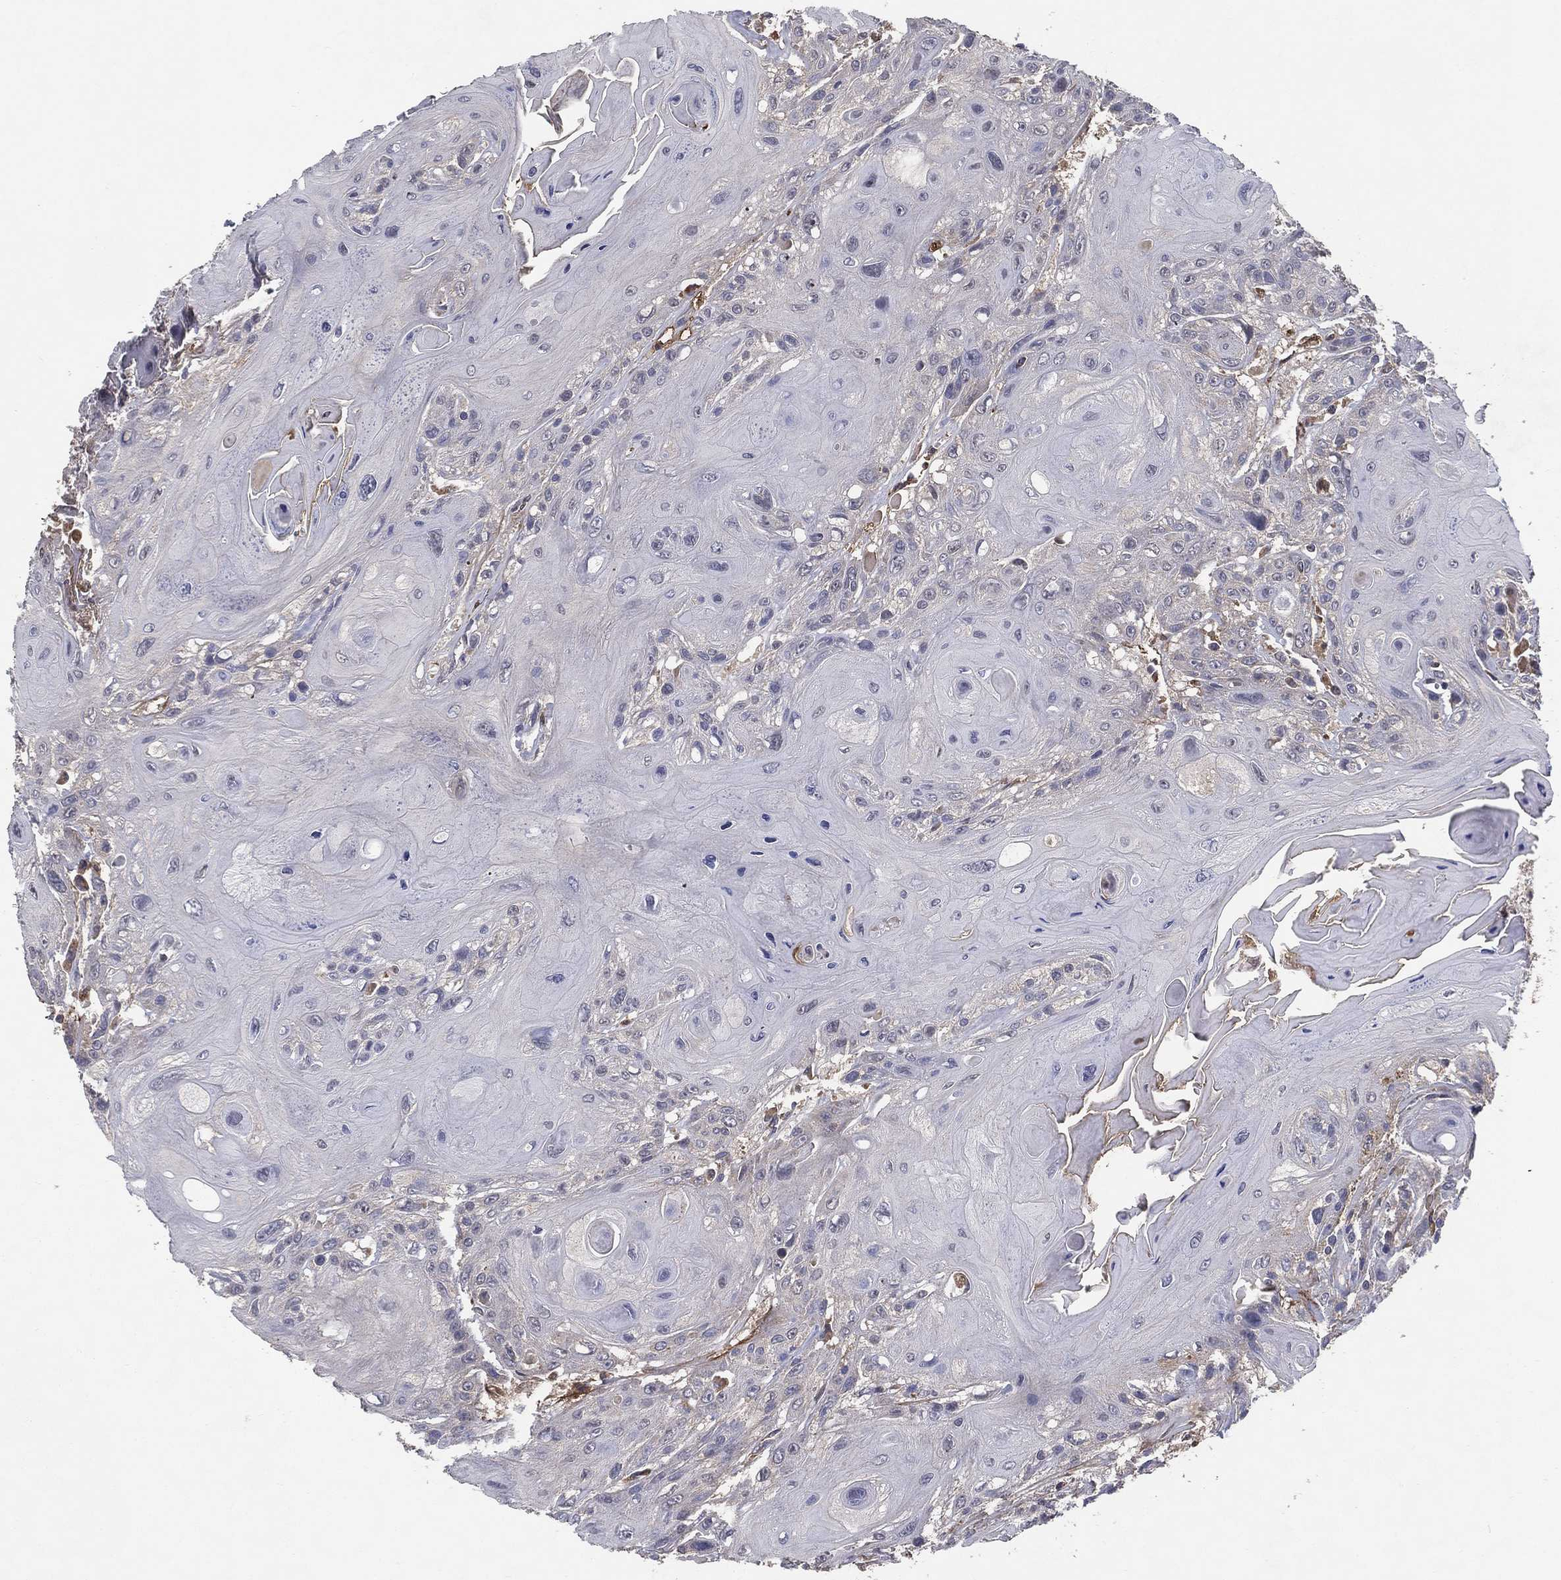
{"staining": {"intensity": "negative", "quantity": "none", "location": "none"}, "tissue": "head and neck cancer", "cell_type": "Tumor cells", "image_type": "cancer", "snomed": [{"axis": "morphology", "description": "Squamous cell carcinoma, NOS"}, {"axis": "topography", "description": "Head-Neck"}], "caption": "Immunohistochemistry of head and neck cancer reveals no expression in tumor cells.", "gene": "MT-ND1", "patient": {"sex": "female", "age": 59}}